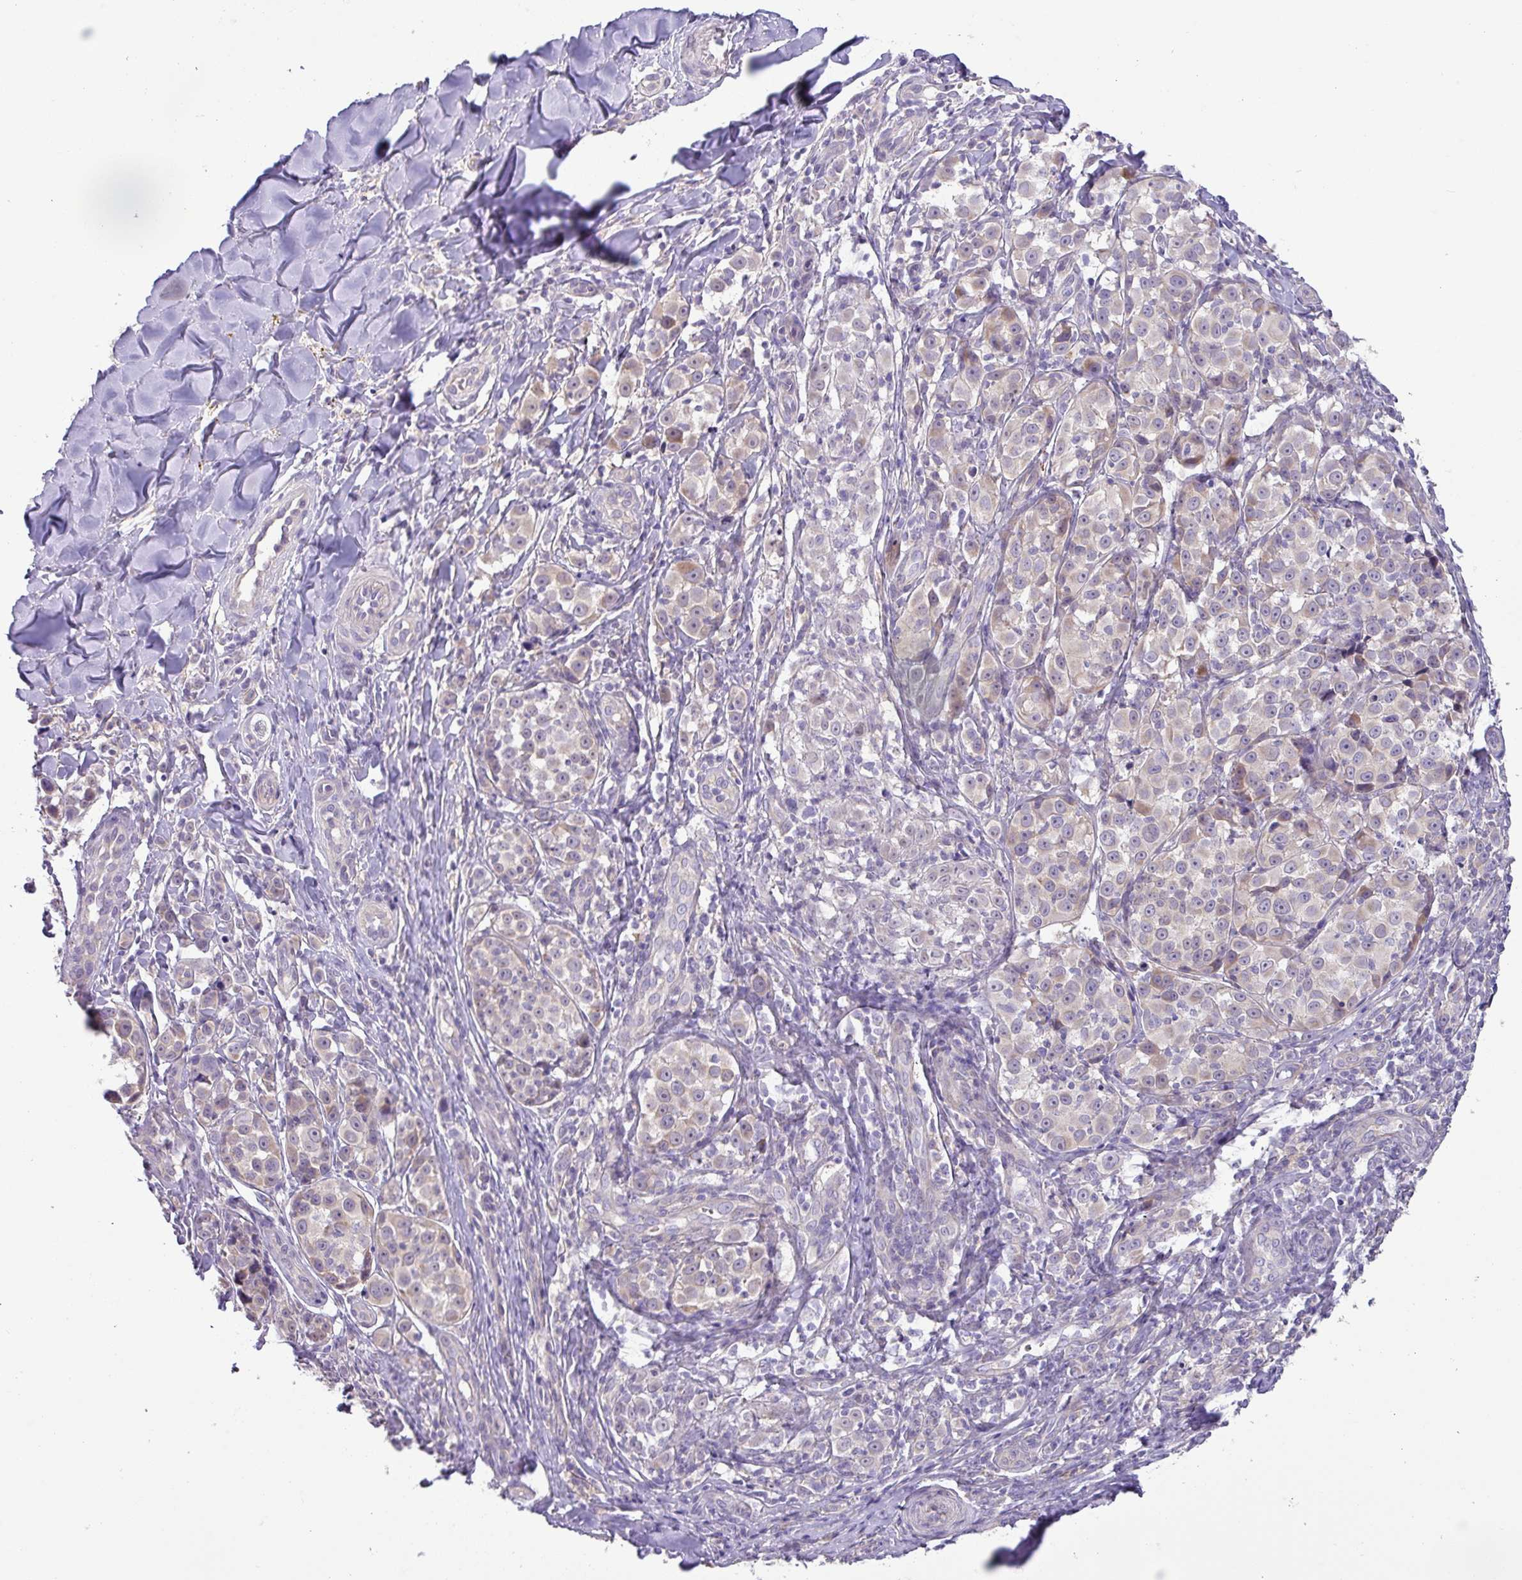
{"staining": {"intensity": "negative", "quantity": "none", "location": "none"}, "tissue": "melanoma", "cell_type": "Tumor cells", "image_type": "cancer", "snomed": [{"axis": "morphology", "description": "Malignant melanoma, NOS"}, {"axis": "topography", "description": "Skin"}], "caption": "Image shows no protein expression in tumor cells of malignant melanoma tissue. (DAB immunohistochemistry, high magnification).", "gene": "GALNT12", "patient": {"sex": "female", "age": 35}}